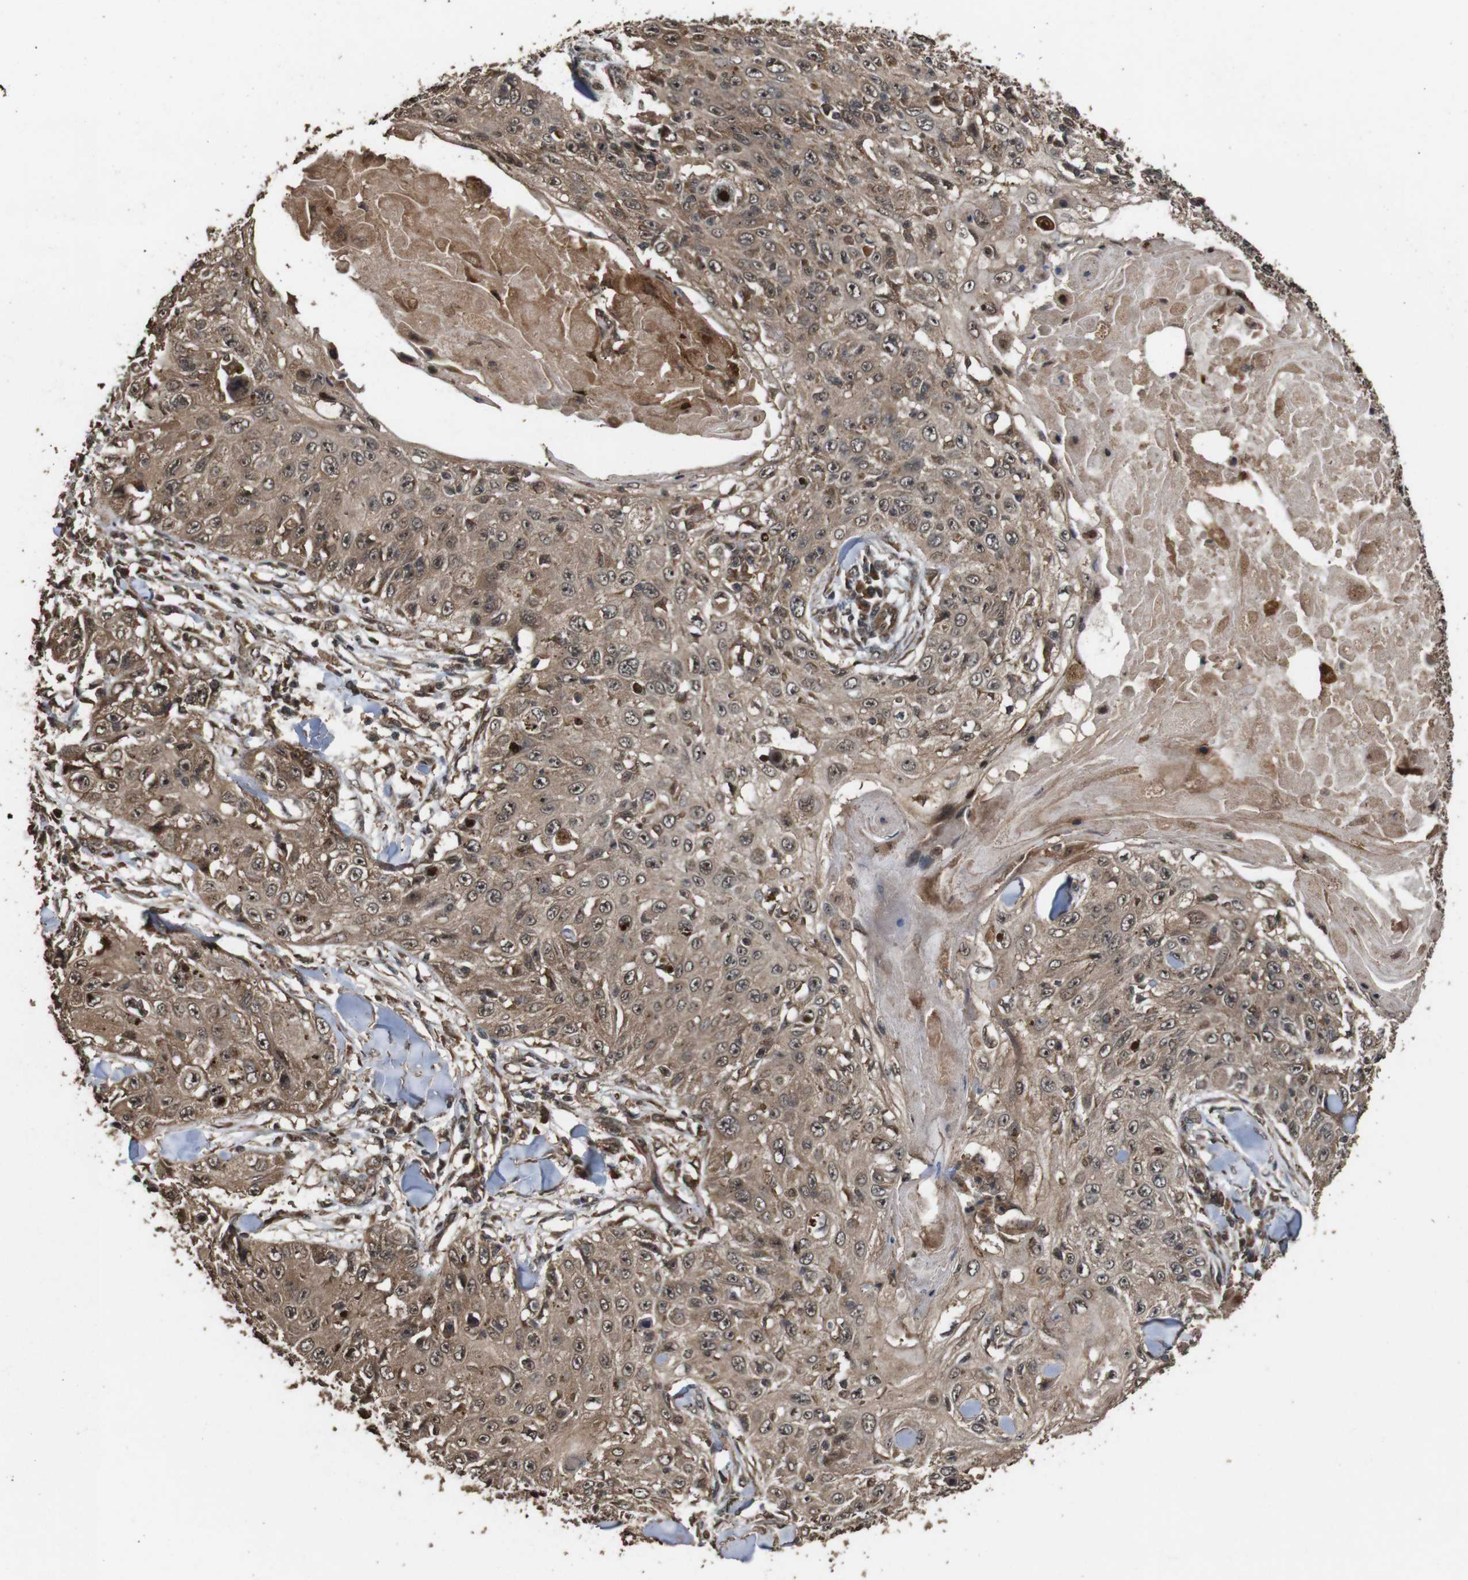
{"staining": {"intensity": "moderate", "quantity": ">75%", "location": "cytoplasmic/membranous"}, "tissue": "skin cancer", "cell_type": "Tumor cells", "image_type": "cancer", "snomed": [{"axis": "morphology", "description": "Squamous cell carcinoma, NOS"}, {"axis": "topography", "description": "Skin"}], "caption": "Protein staining by immunohistochemistry (IHC) shows moderate cytoplasmic/membranous positivity in about >75% of tumor cells in skin cancer (squamous cell carcinoma).", "gene": "RRAS2", "patient": {"sex": "male", "age": 86}}